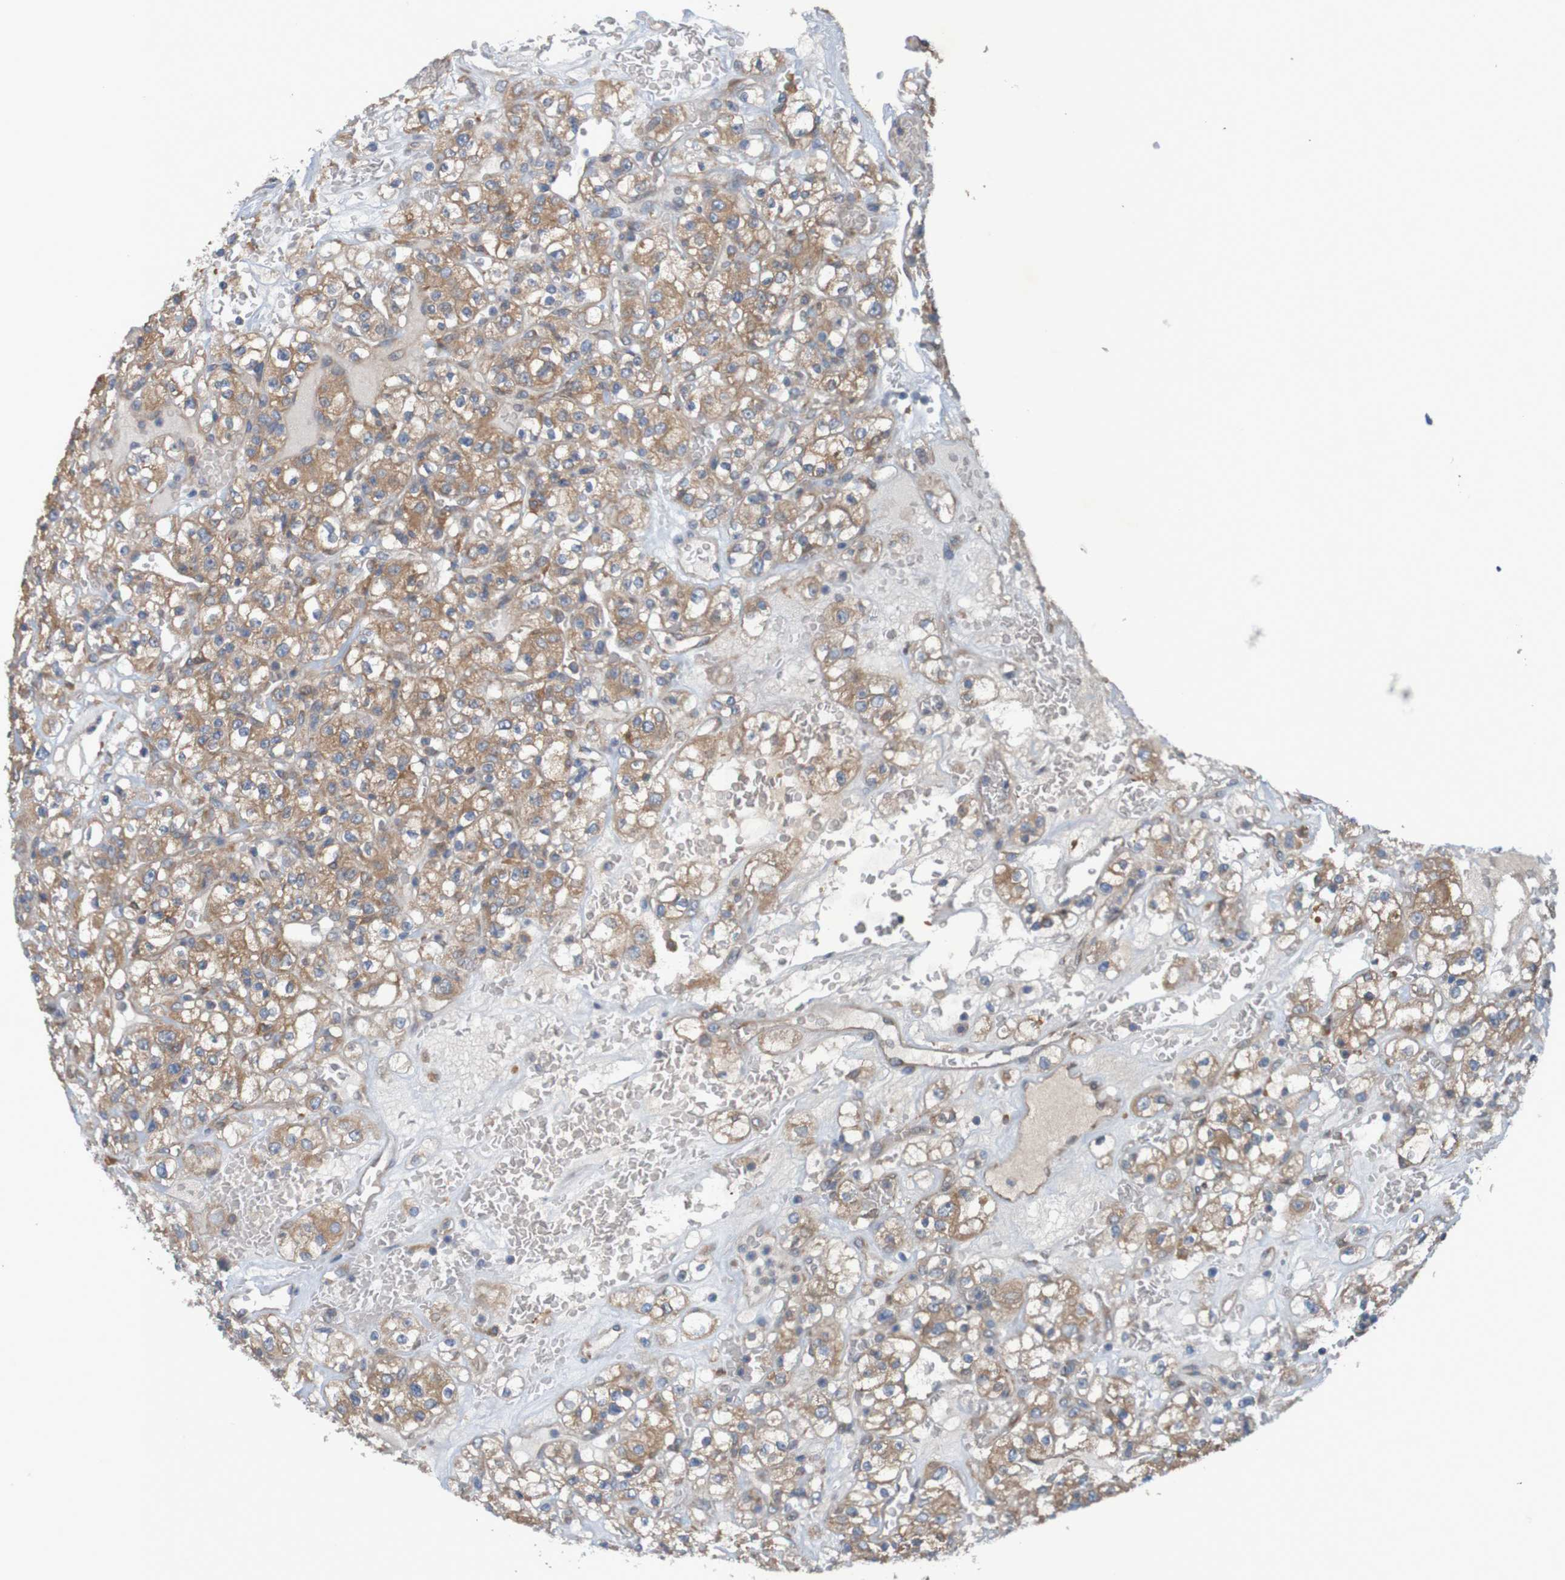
{"staining": {"intensity": "moderate", "quantity": ">75%", "location": "cytoplasmic/membranous"}, "tissue": "renal cancer", "cell_type": "Tumor cells", "image_type": "cancer", "snomed": [{"axis": "morphology", "description": "Normal tissue, NOS"}, {"axis": "morphology", "description": "Adenocarcinoma, NOS"}, {"axis": "topography", "description": "Kidney"}], "caption": "Adenocarcinoma (renal) stained with DAB (3,3'-diaminobenzidine) immunohistochemistry (IHC) demonstrates medium levels of moderate cytoplasmic/membranous expression in approximately >75% of tumor cells.", "gene": "DNAJC4", "patient": {"sex": "female", "age": 72}}